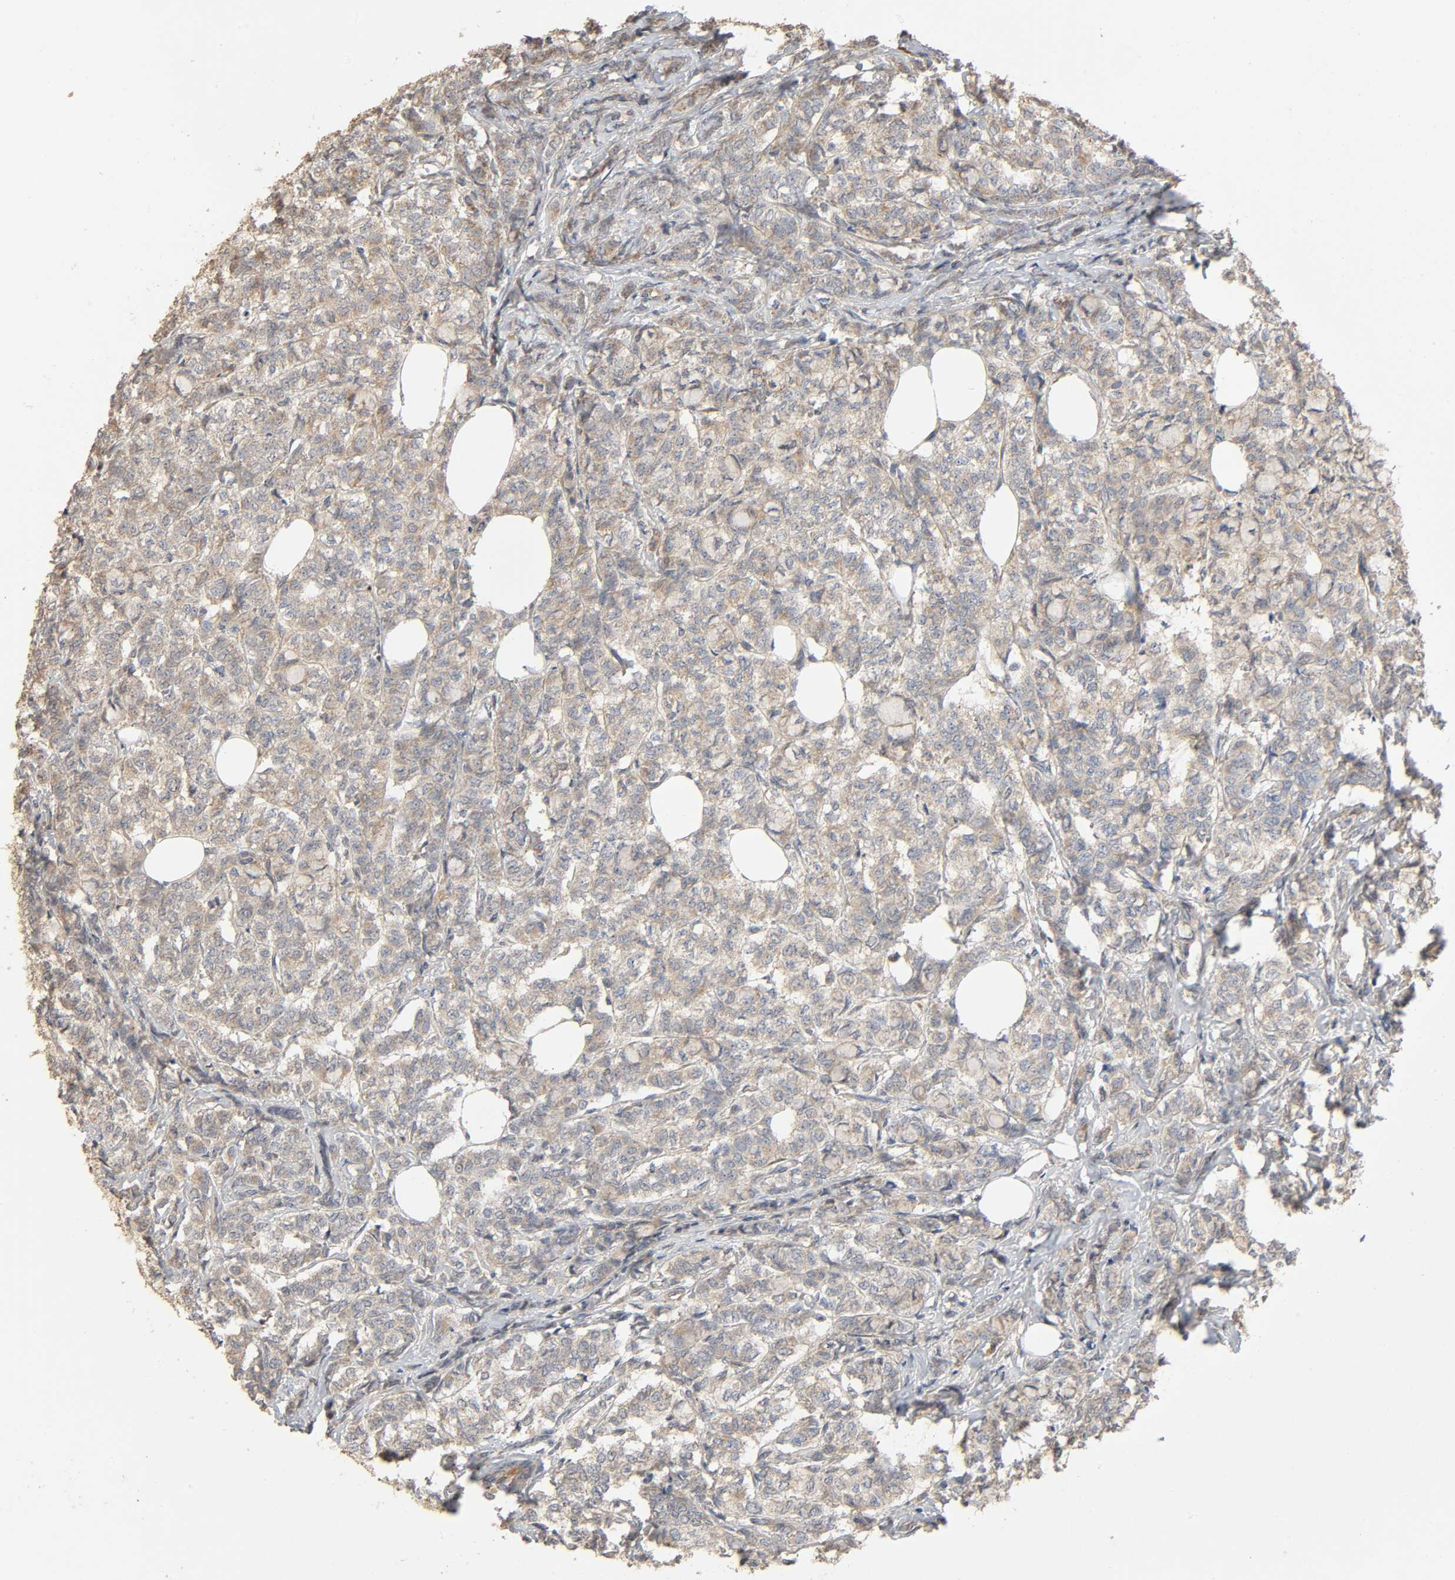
{"staining": {"intensity": "weak", "quantity": ">75%", "location": "cytoplasmic/membranous"}, "tissue": "breast cancer", "cell_type": "Tumor cells", "image_type": "cancer", "snomed": [{"axis": "morphology", "description": "Lobular carcinoma"}, {"axis": "topography", "description": "Breast"}], "caption": "DAB immunohistochemical staining of lobular carcinoma (breast) reveals weak cytoplasmic/membranous protein positivity in approximately >75% of tumor cells.", "gene": "SGSM1", "patient": {"sex": "female", "age": 60}}